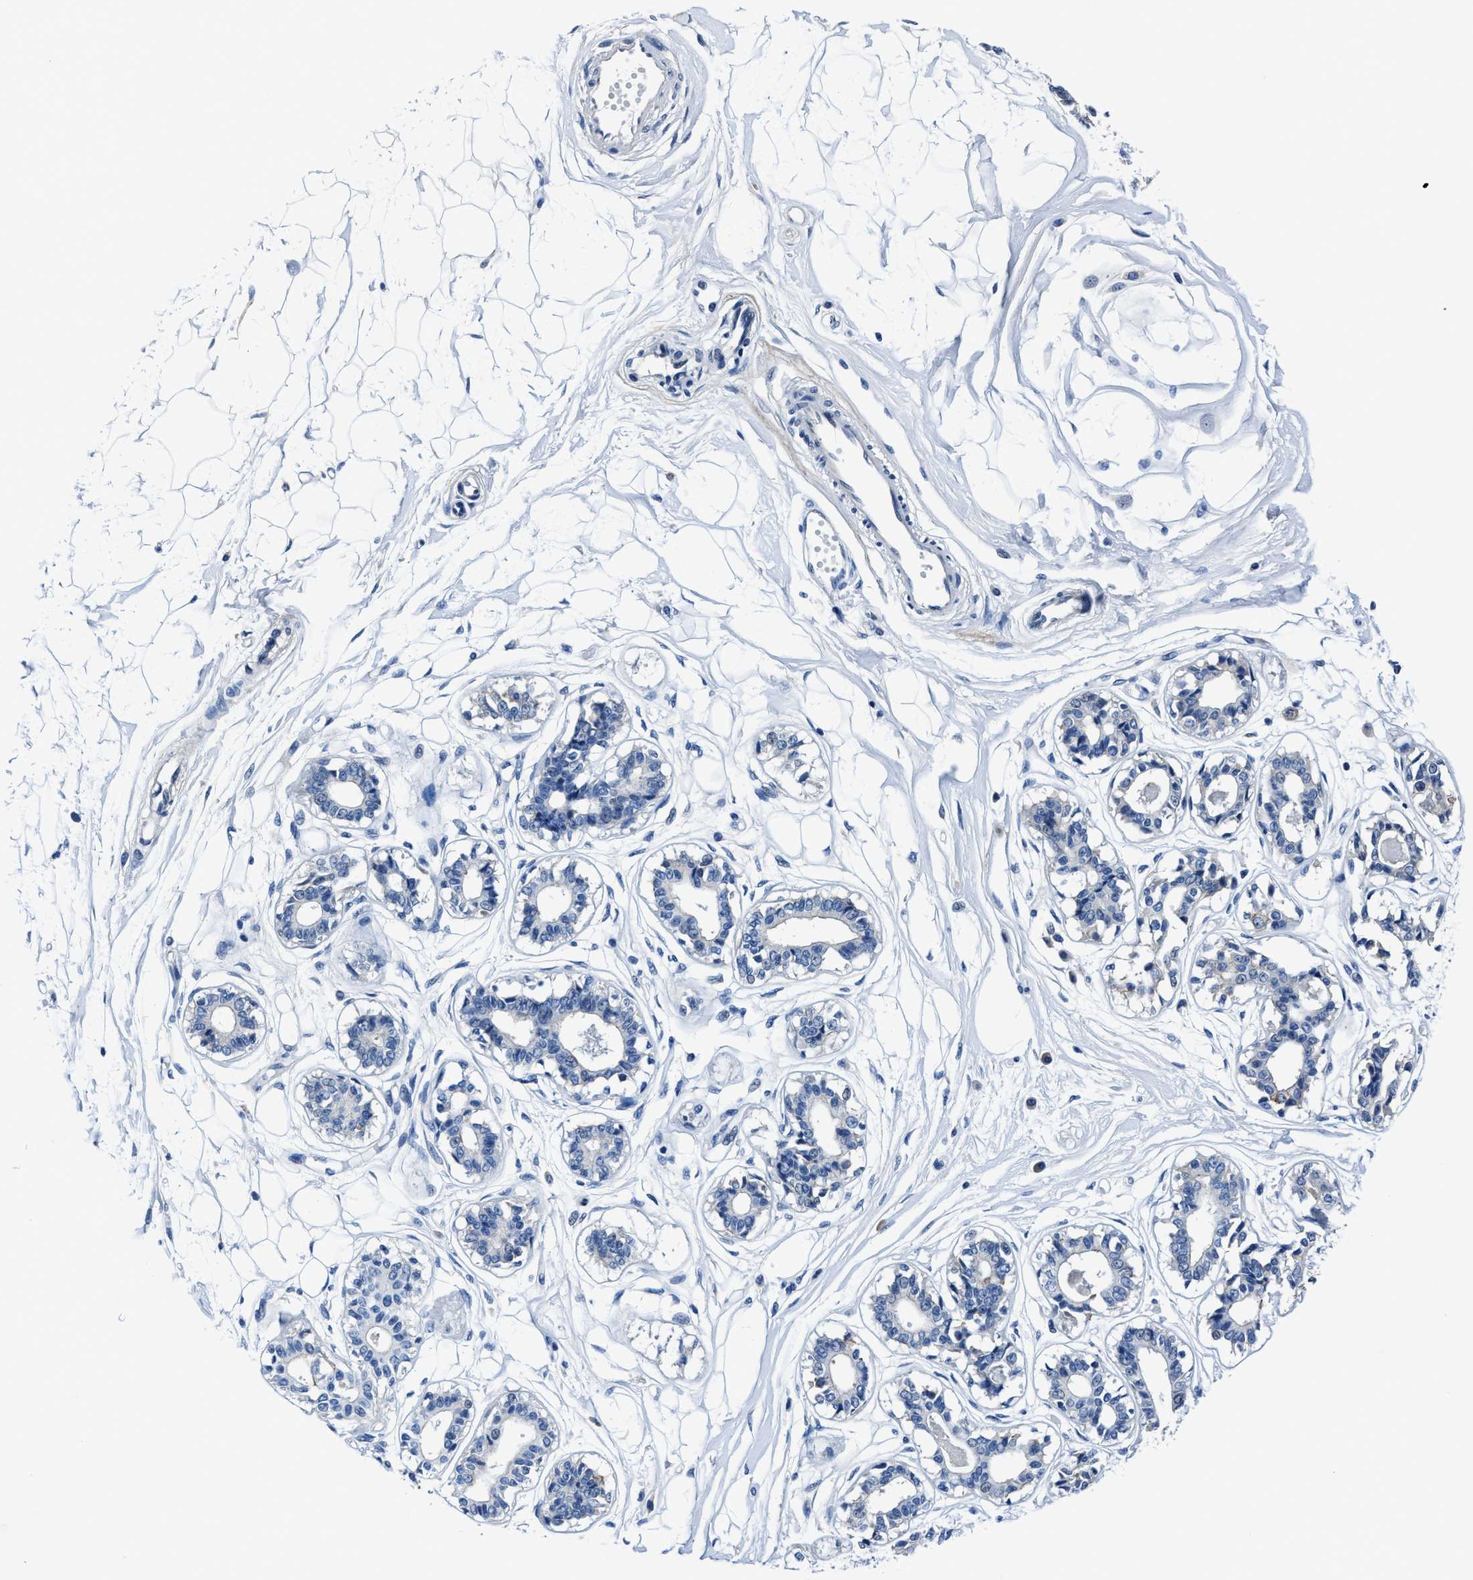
{"staining": {"intensity": "negative", "quantity": "none", "location": "none"}, "tissue": "breast", "cell_type": "Adipocytes", "image_type": "normal", "snomed": [{"axis": "morphology", "description": "Normal tissue, NOS"}, {"axis": "topography", "description": "Breast"}], "caption": "High power microscopy image of an immunohistochemistry image of unremarkable breast, revealing no significant staining in adipocytes. The staining was performed using DAB (3,3'-diaminobenzidine) to visualize the protein expression in brown, while the nuclei were stained in blue with hematoxylin (Magnification: 20x).", "gene": "LMO7", "patient": {"sex": "female", "age": 45}}